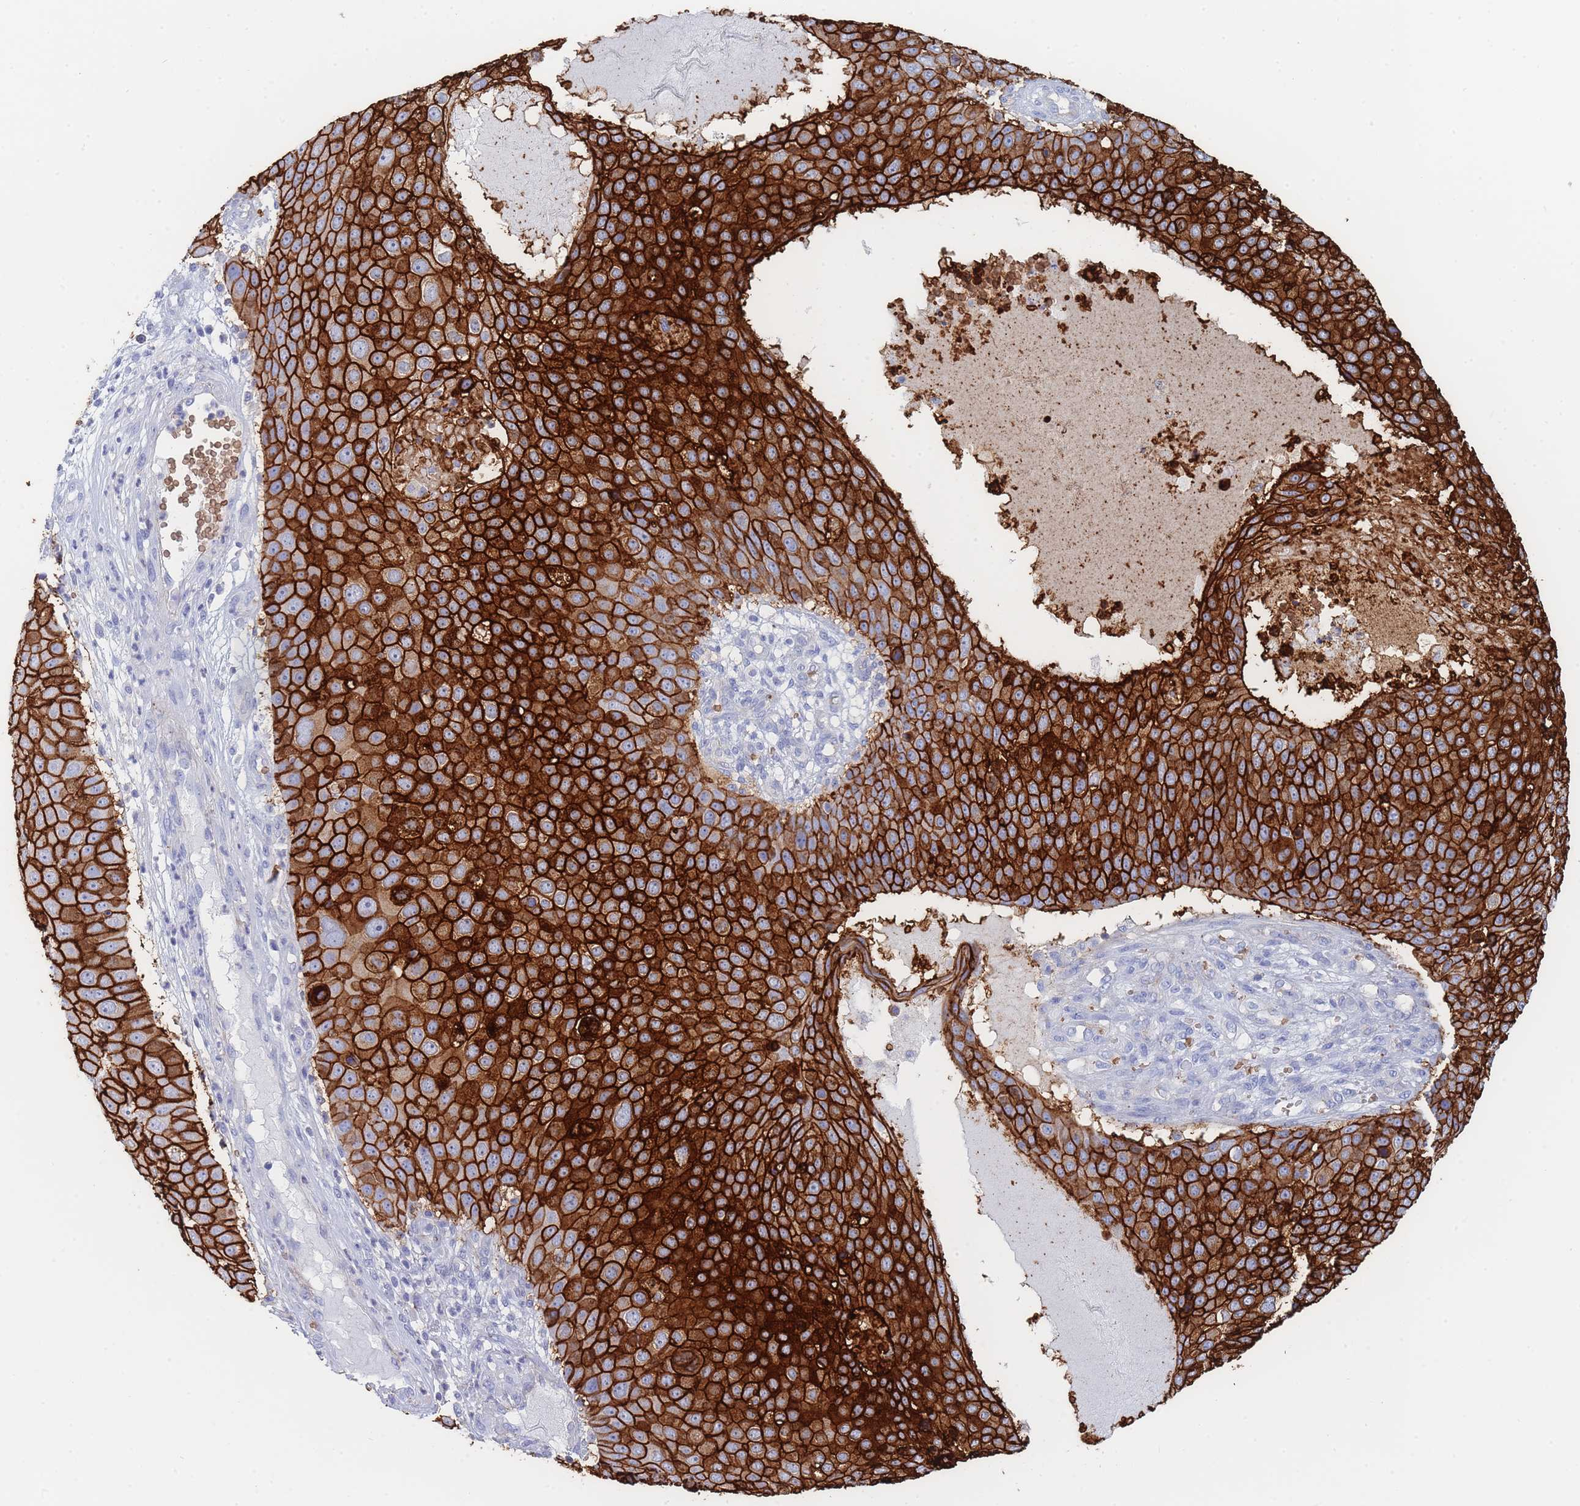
{"staining": {"intensity": "strong", "quantity": ">75%", "location": "cytoplasmic/membranous"}, "tissue": "skin cancer", "cell_type": "Tumor cells", "image_type": "cancer", "snomed": [{"axis": "morphology", "description": "Squamous cell carcinoma, NOS"}, {"axis": "topography", "description": "Skin"}], "caption": "This micrograph shows skin cancer (squamous cell carcinoma) stained with immunohistochemistry (IHC) to label a protein in brown. The cytoplasmic/membranous of tumor cells show strong positivity for the protein. Nuclei are counter-stained blue.", "gene": "SLC2A1", "patient": {"sex": "male", "age": 71}}